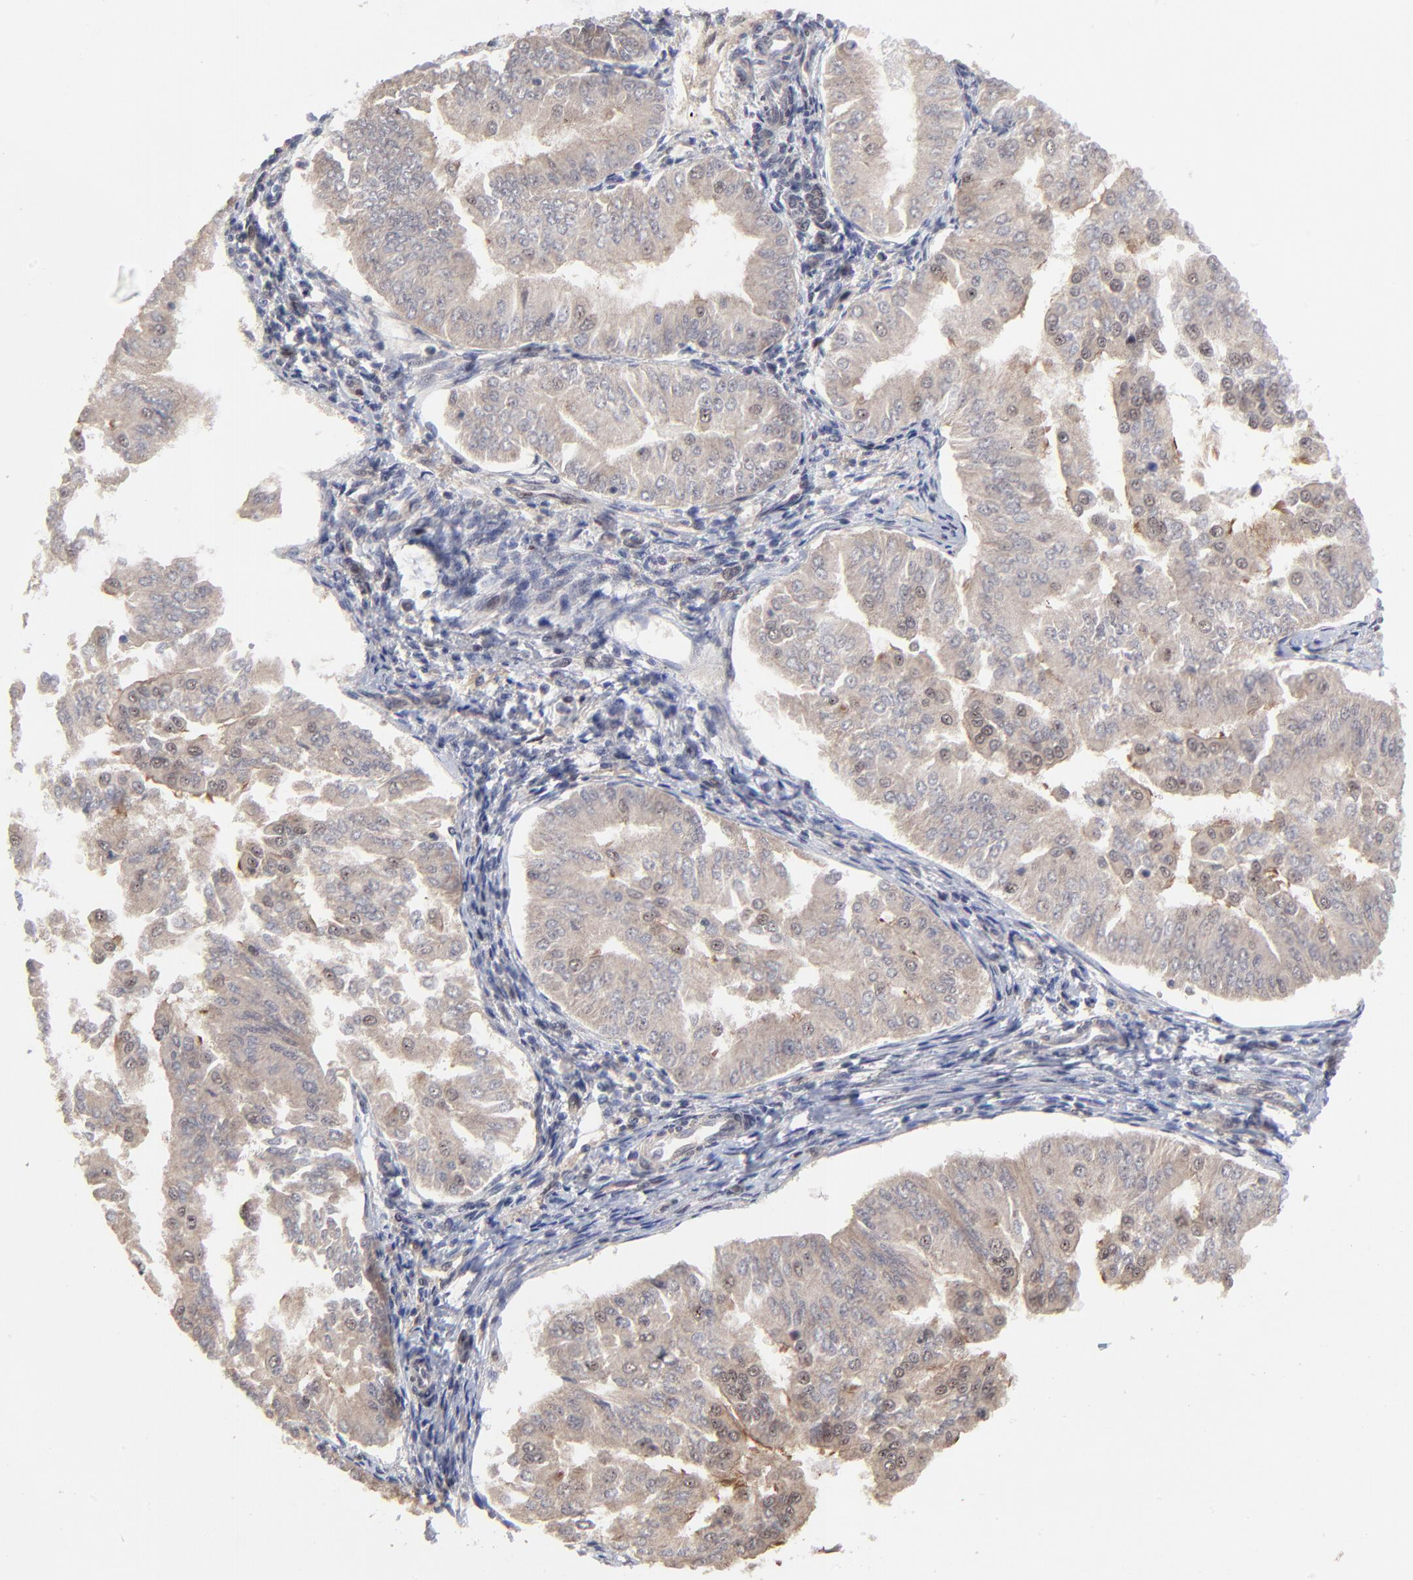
{"staining": {"intensity": "weak", "quantity": ">75%", "location": "cytoplasmic/membranous"}, "tissue": "endometrial cancer", "cell_type": "Tumor cells", "image_type": "cancer", "snomed": [{"axis": "morphology", "description": "Adenocarcinoma, NOS"}, {"axis": "topography", "description": "Endometrium"}], "caption": "About >75% of tumor cells in endometrial cancer (adenocarcinoma) reveal weak cytoplasmic/membranous protein positivity as visualized by brown immunohistochemical staining.", "gene": "FRMD8", "patient": {"sex": "female", "age": 53}}